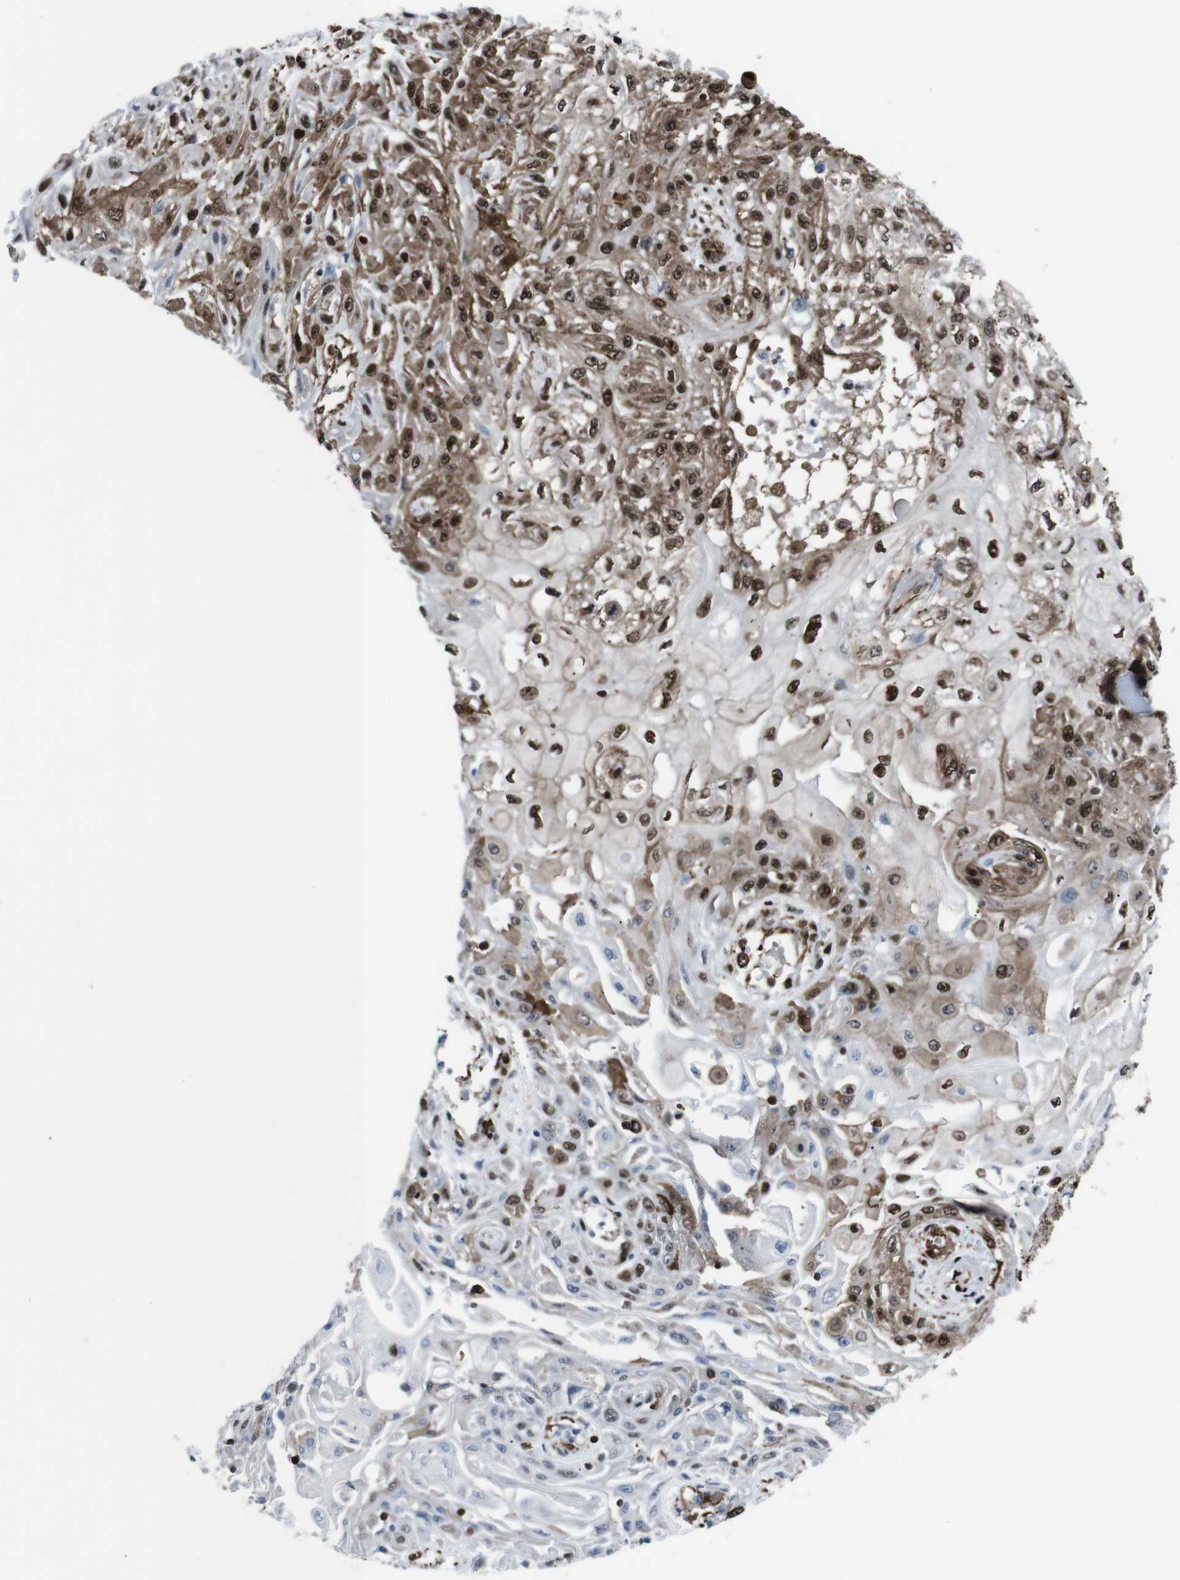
{"staining": {"intensity": "strong", "quantity": ">75%", "location": "cytoplasmic/membranous,nuclear"}, "tissue": "skin cancer", "cell_type": "Tumor cells", "image_type": "cancer", "snomed": [{"axis": "morphology", "description": "Squamous cell carcinoma, NOS"}, {"axis": "topography", "description": "Skin"}], "caption": "The histopathology image demonstrates immunohistochemical staining of skin cancer. There is strong cytoplasmic/membranous and nuclear staining is seen in about >75% of tumor cells. (Brightfield microscopy of DAB IHC at high magnification).", "gene": "HNRNPU", "patient": {"sex": "male", "age": 75}}